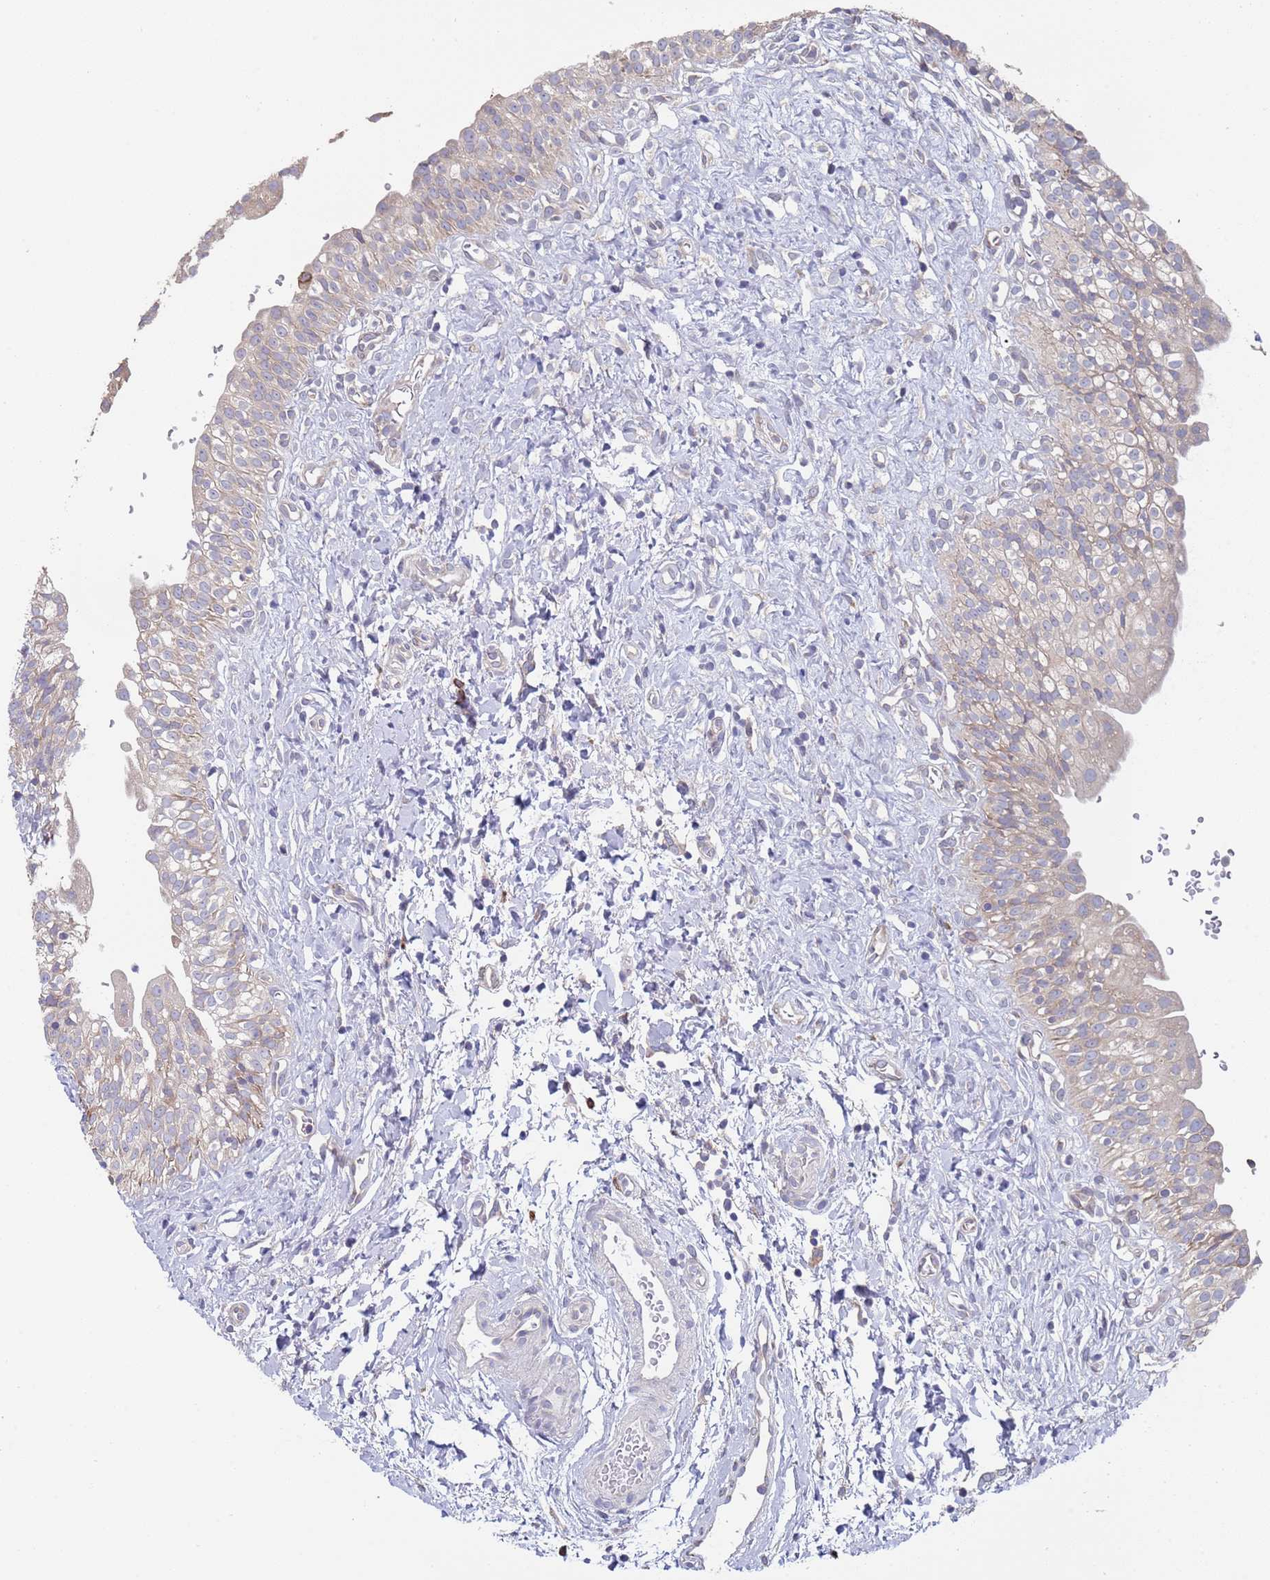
{"staining": {"intensity": "moderate", "quantity": "25%-75%", "location": "cytoplasmic/membranous"}, "tissue": "urinary bladder", "cell_type": "Urothelial cells", "image_type": "normal", "snomed": [{"axis": "morphology", "description": "Normal tissue, NOS"}, {"axis": "topography", "description": "Urinary bladder"}], "caption": "Benign urinary bladder demonstrates moderate cytoplasmic/membranous expression in about 25%-75% of urothelial cells Immunohistochemistry (ihc) stains the protein of interest in brown and the nuclei are stained blue..", "gene": "ENSG00000286098", "patient": {"sex": "male", "age": 51}}